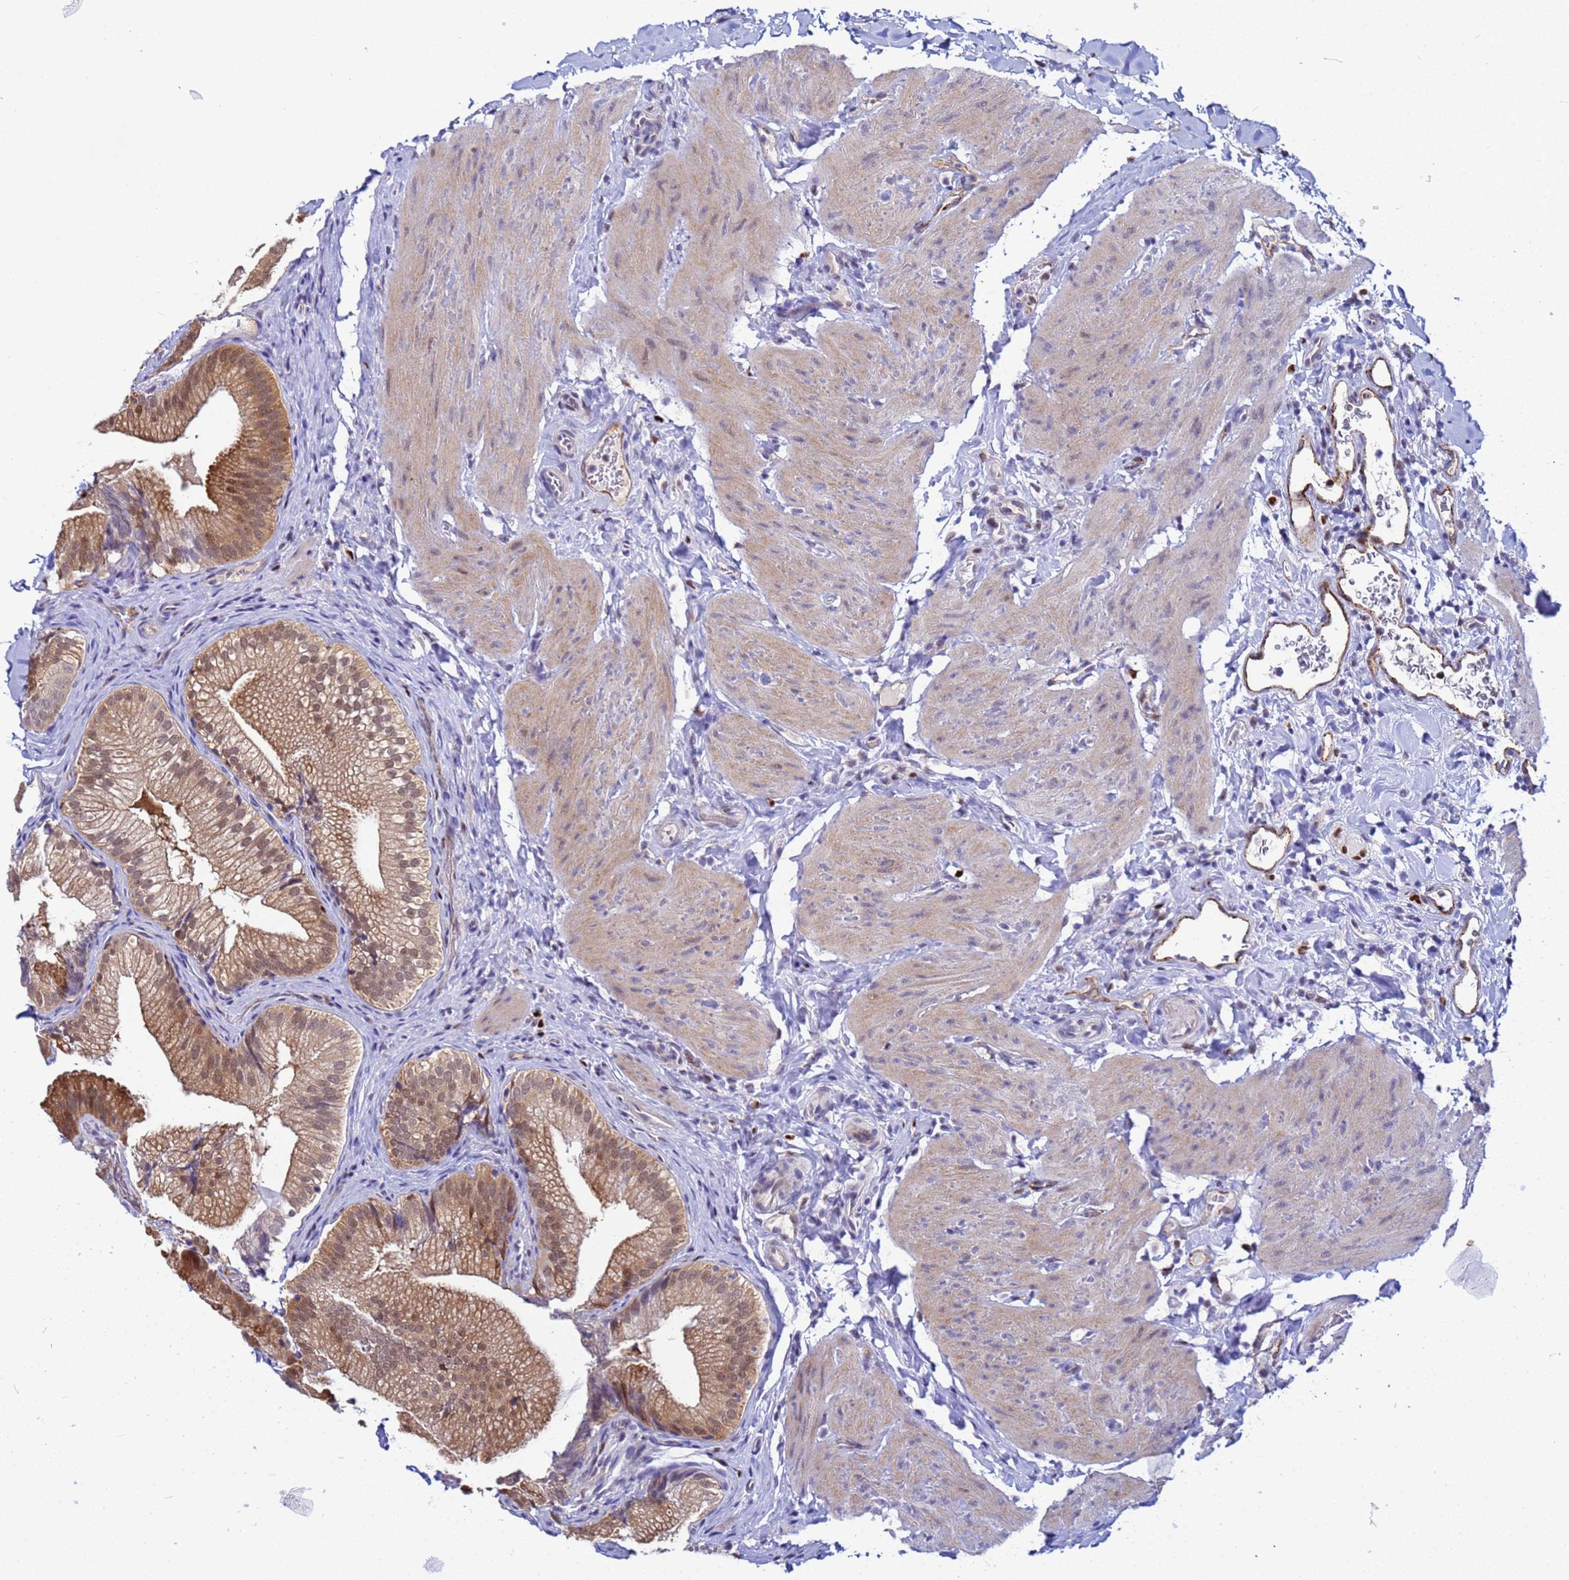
{"staining": {"intensity": "moderate", "quantity": "25%-75%", "location": "cytoplasmic/membranous,nuclear"}, "tissue": "gallbladder", "cell_type": "Glandular cells", "image_type": "normal", "snomed": [{"axis": "morphology", "description": "Normal tissue, NOS"}, {"axis": "topography", "description": "Gallbladder"}], "caption": "An image of gallbladder stained for a protein shows moderate cytoplasmic/membranous,nuclear brown staining in glandular cells. The protein is shown in brown color, while the nuclei are stained blue.", "gene": "SLC25A37", "patient": {"sex": "female", "age": 30}}